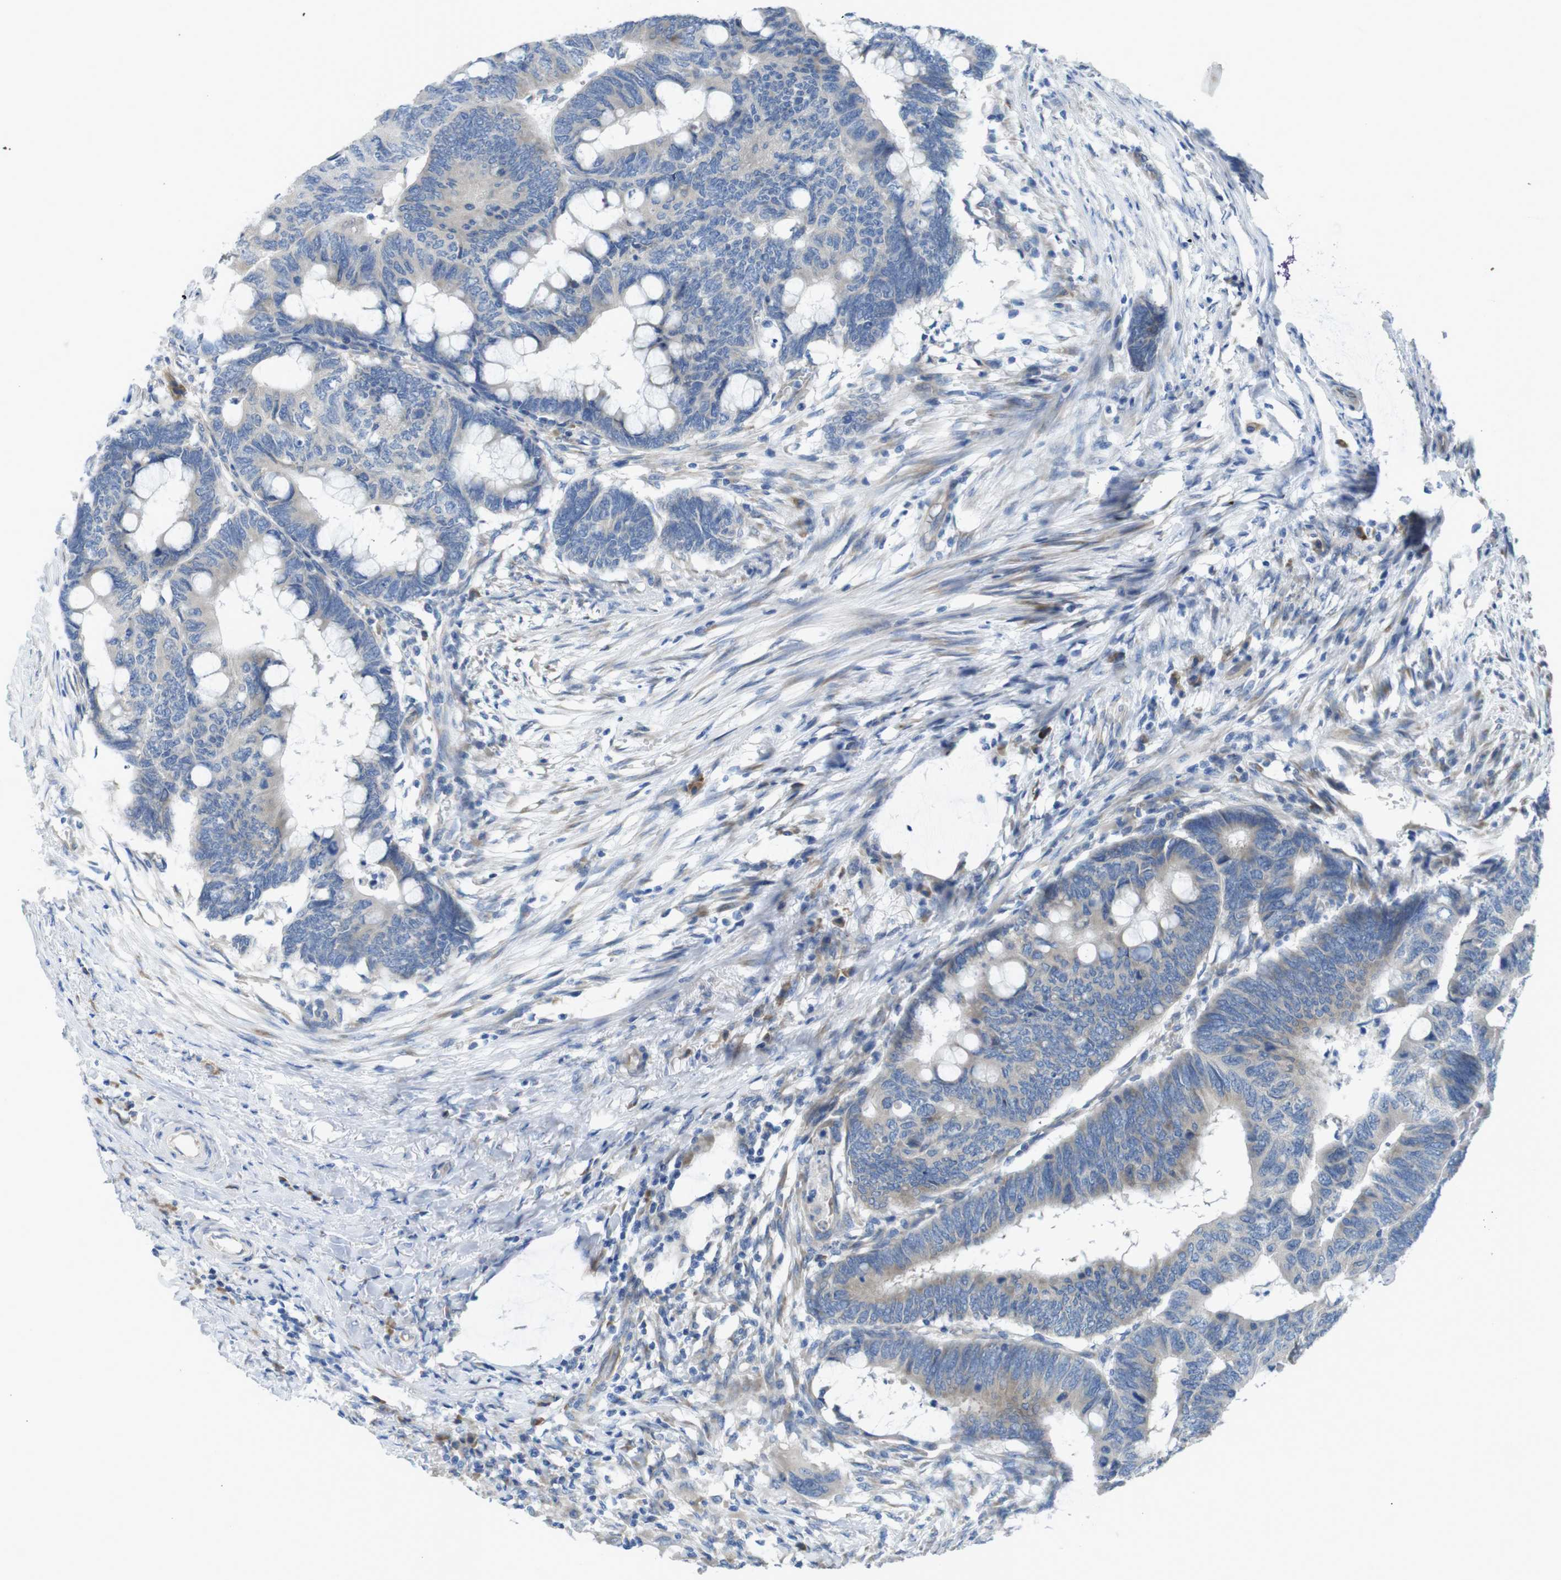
{"staining": {"intensity": "weak", "quantity": ">75%", "location": "cytoplasmic/membranous"}, "tissue": "colorectal cancer", "cell_type": "Tumor cells", "image_type": "cancer", "snomed": [{"axis": "morphology", "description": "Normal tissue, NOS"}, {"axis": "morphology", "description": "Adenocarcinoma, NOS"}, {"axis": "topography", "description": "Rectum"}, {"axis": "topography", "description": "Peripheral nerve tissue"}], "caption": "This is a histology image of IHC staining of colorectal cancer, which shows weak staining in the cytoplasmic/membranous of tumor cells.", "gene": "TMEM234", "patient": {"sex": "male", "age": 92}}